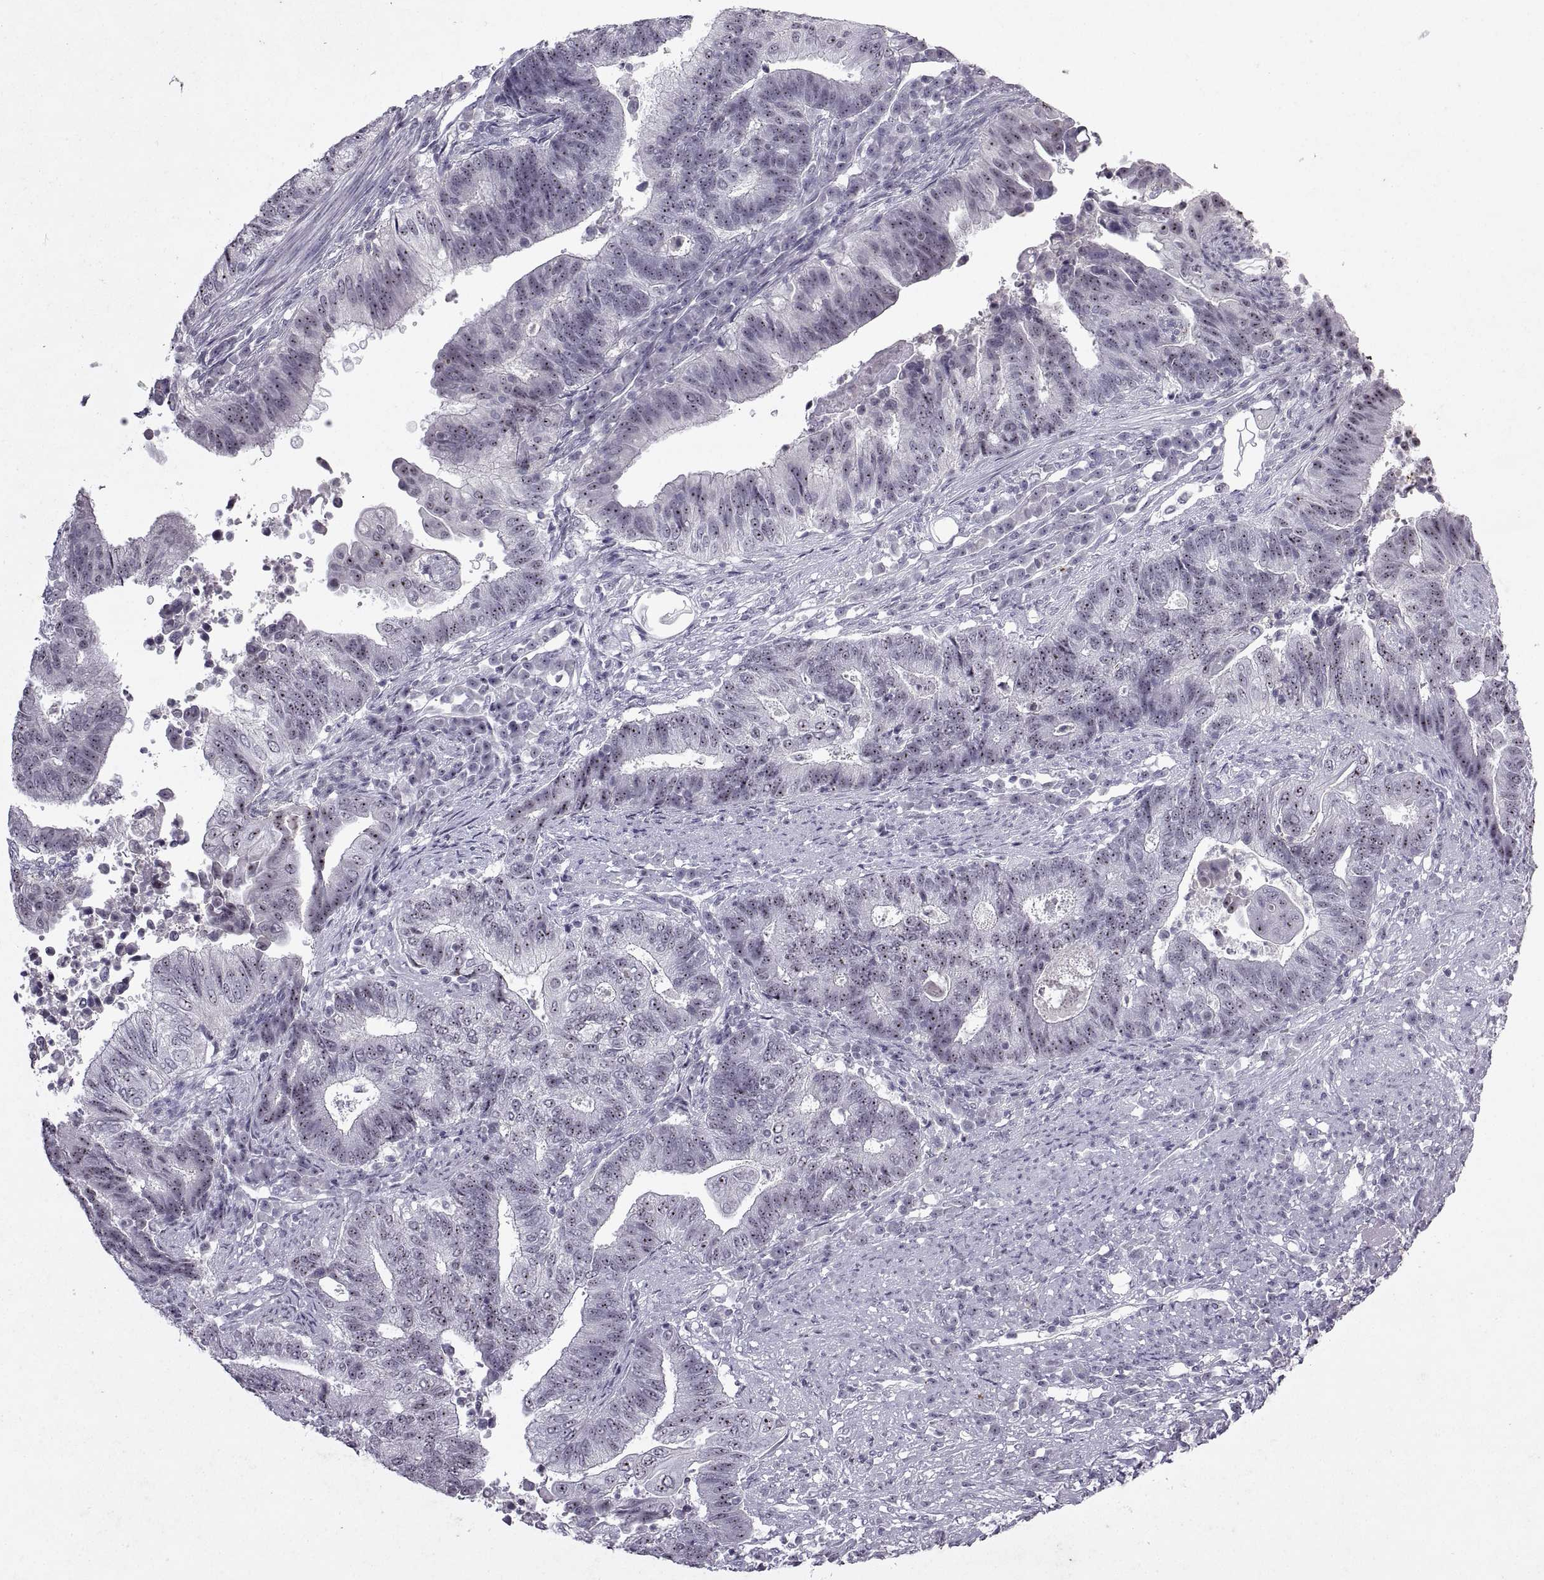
{"staining": {"intensity": "strong", "quantity": ">75%", "location": "nuclear"}, "tissue": "endometrial cancer", "cell_type": "Tumor cells", "image_type": "cancer", "snomed": [{"axis": "morphology", "description": "Adenocarcinoma, NOS"}, {"axis": "topography", "description": "Uterus"}, {"axis": "topography", "description": "Endometrium"}], "caption": "Strong nuclear positivity is present in about >75% of tumor cells in endometrial adenocarcinoma.", "gene": "SINHCAF", "patient": {"sex": "female", "age": 54}}